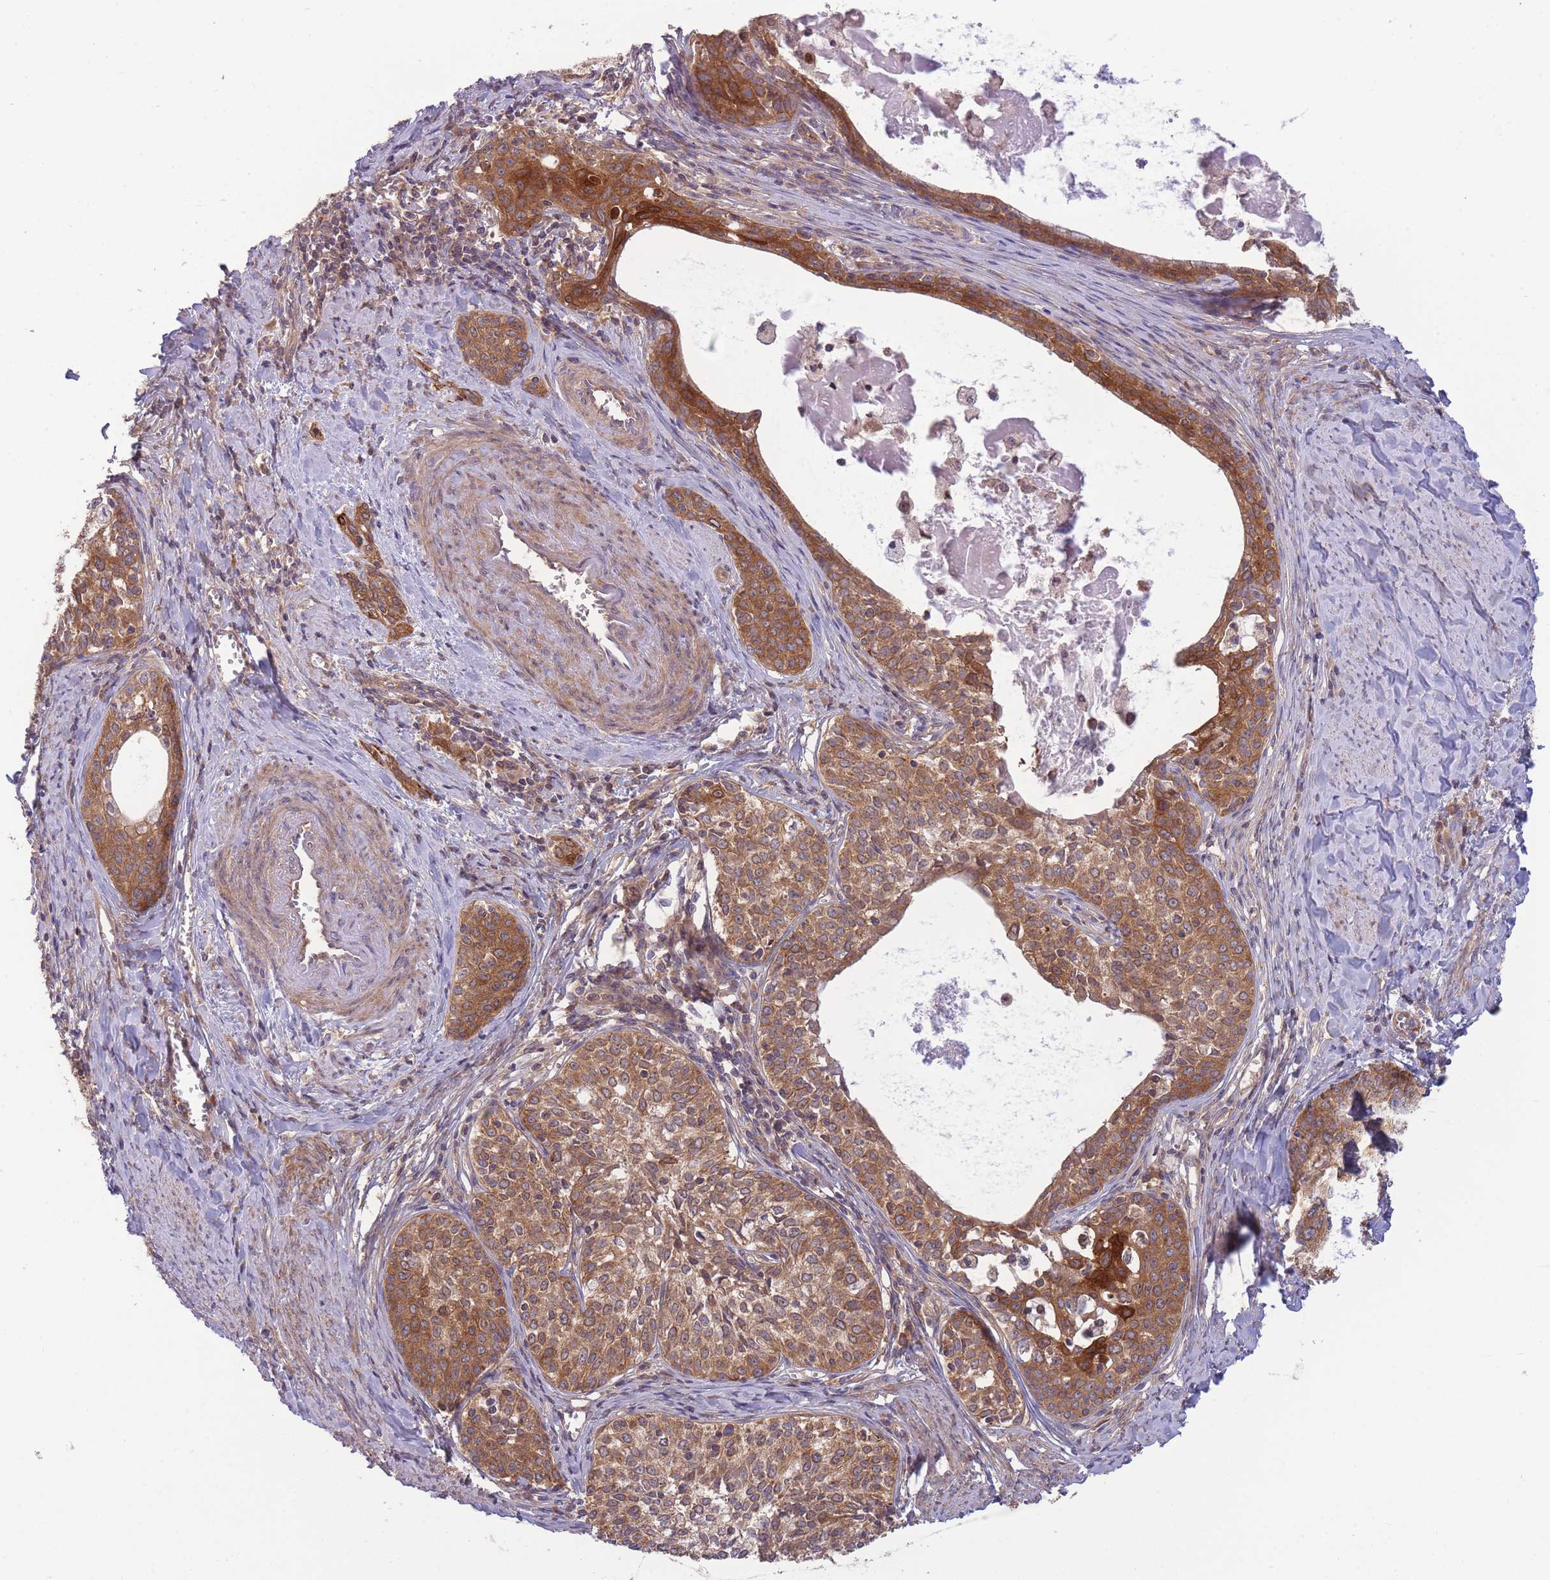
{"staining": {"intensity": "moderate", "quantity": ">75%", "location": "cytoplasmic/membranous"}, "tissue": "cervical cancer", "cell_type": "Tumor cells", "image_type": "cancer", "snomed": [{"axis": "morphology", "description": "Squamous cell carcinoma, NOS"}, {"axis": "morphology", "description": "Adenocarcinoma, NOS"}, {"axis": "topography", "description": "Cervix"}], "caption": "High-magnification brightfield microscopy of cervical cancer stained with DAB (3,3'-diaminobenzidine) (brown) and counterstained with hematoxylin (blue). tumor cells exhibit moderate cytoplasmic/membranous staining is seen in approximately>75% of cells.", "gene": "PFDN6", "patient": {"sex": "female", "age": 52}}